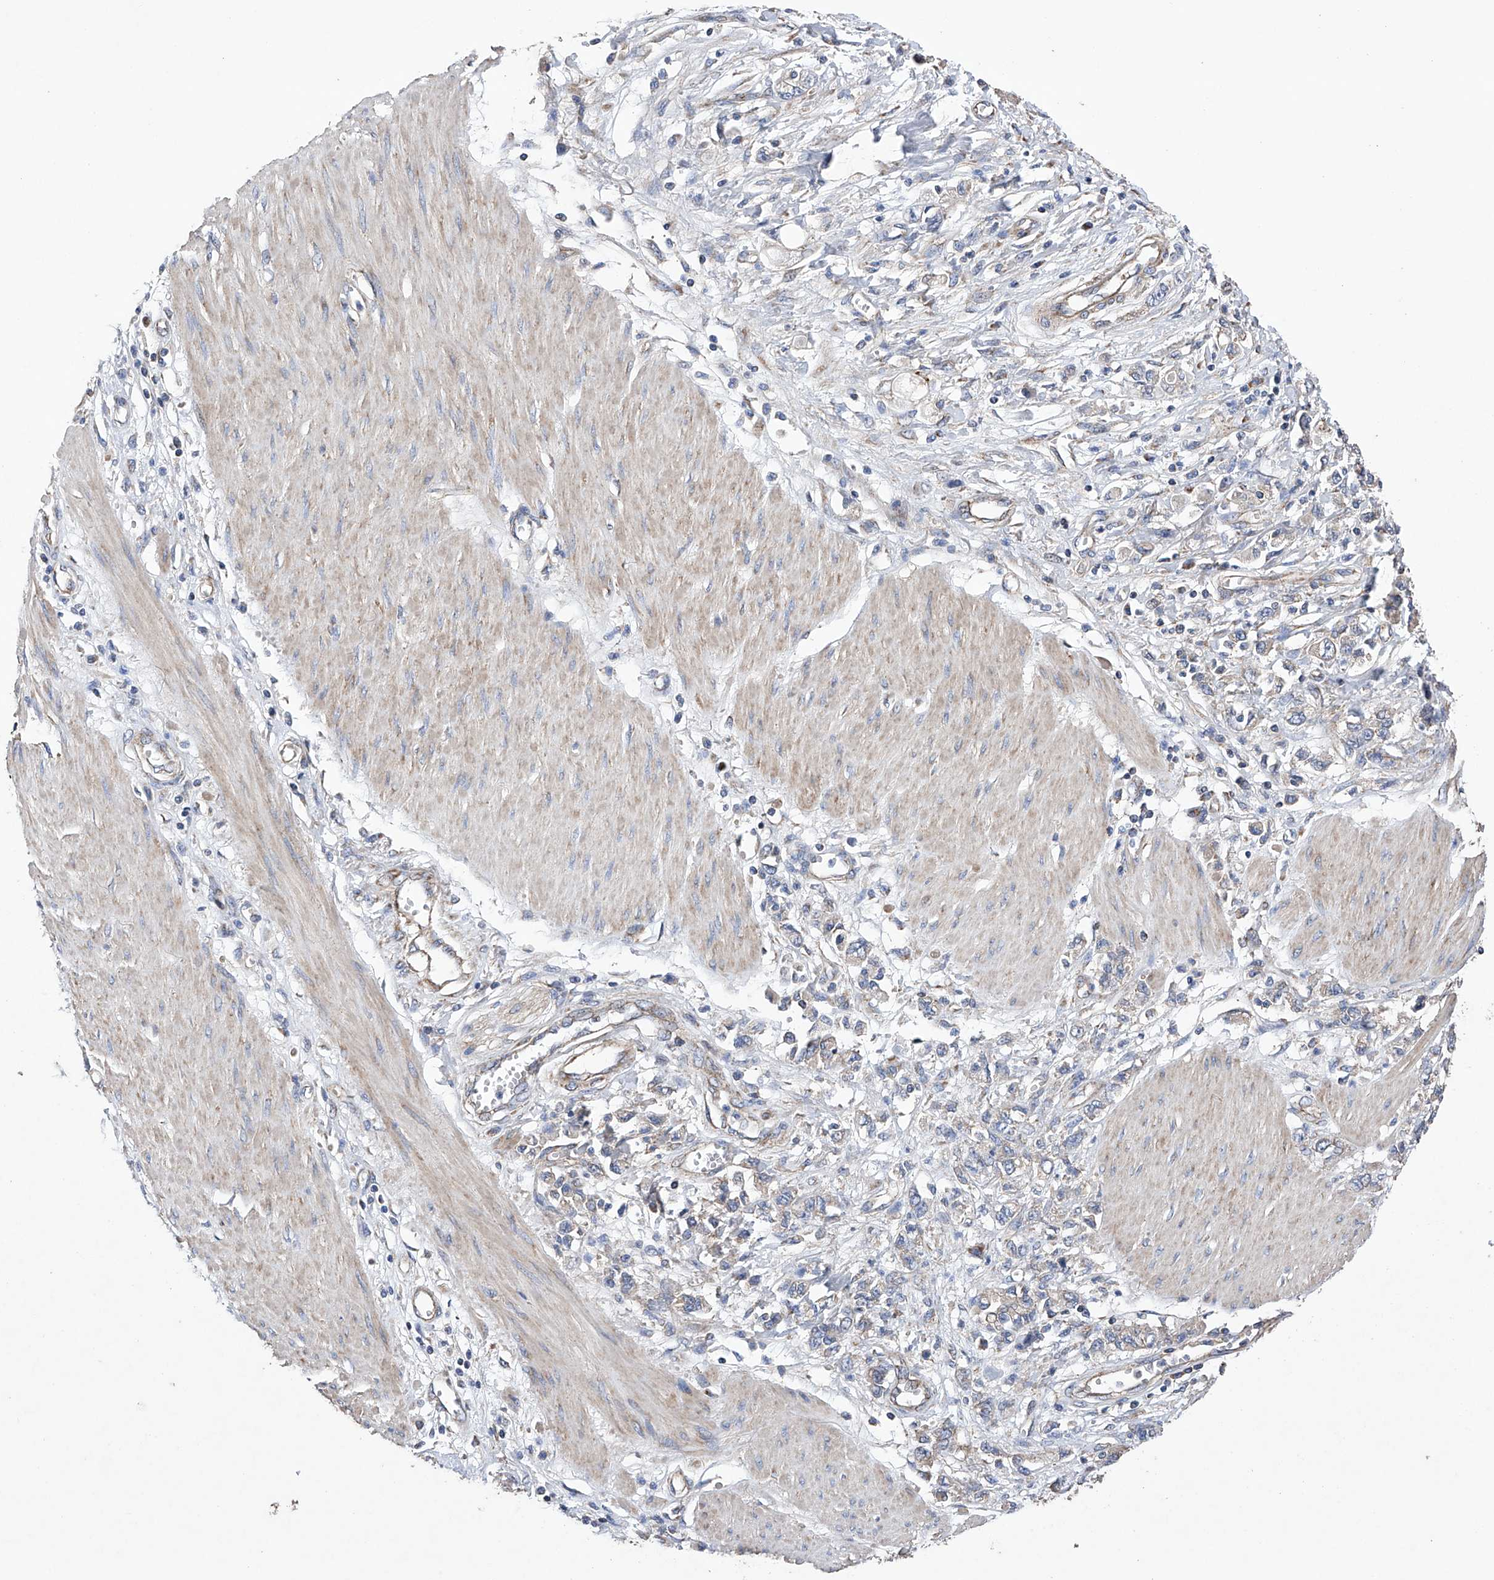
{"staining": {"intensity": "negative", "quantity": "none", "location": "none"}, "tissue": "stomach cancer", "cell_type": "Tumor cells", "image_type": "cancer", "snomed": [{"axis": "morphology", "description": "Adenocarcinoma, NOS"}, {"axis": "topography", "description": "Stomach"}], "caption": "An IHC image of stomach adenocarcinoma is shown. There is no staining in tumor cells of stomach adenocarcinoma. (Brightfield microscopy of DAB (3,3'-diaminobenzidine) IHC at high magnification).", "gene": "EFCAB2", "patient": {"sex": "female", "age": 76}}